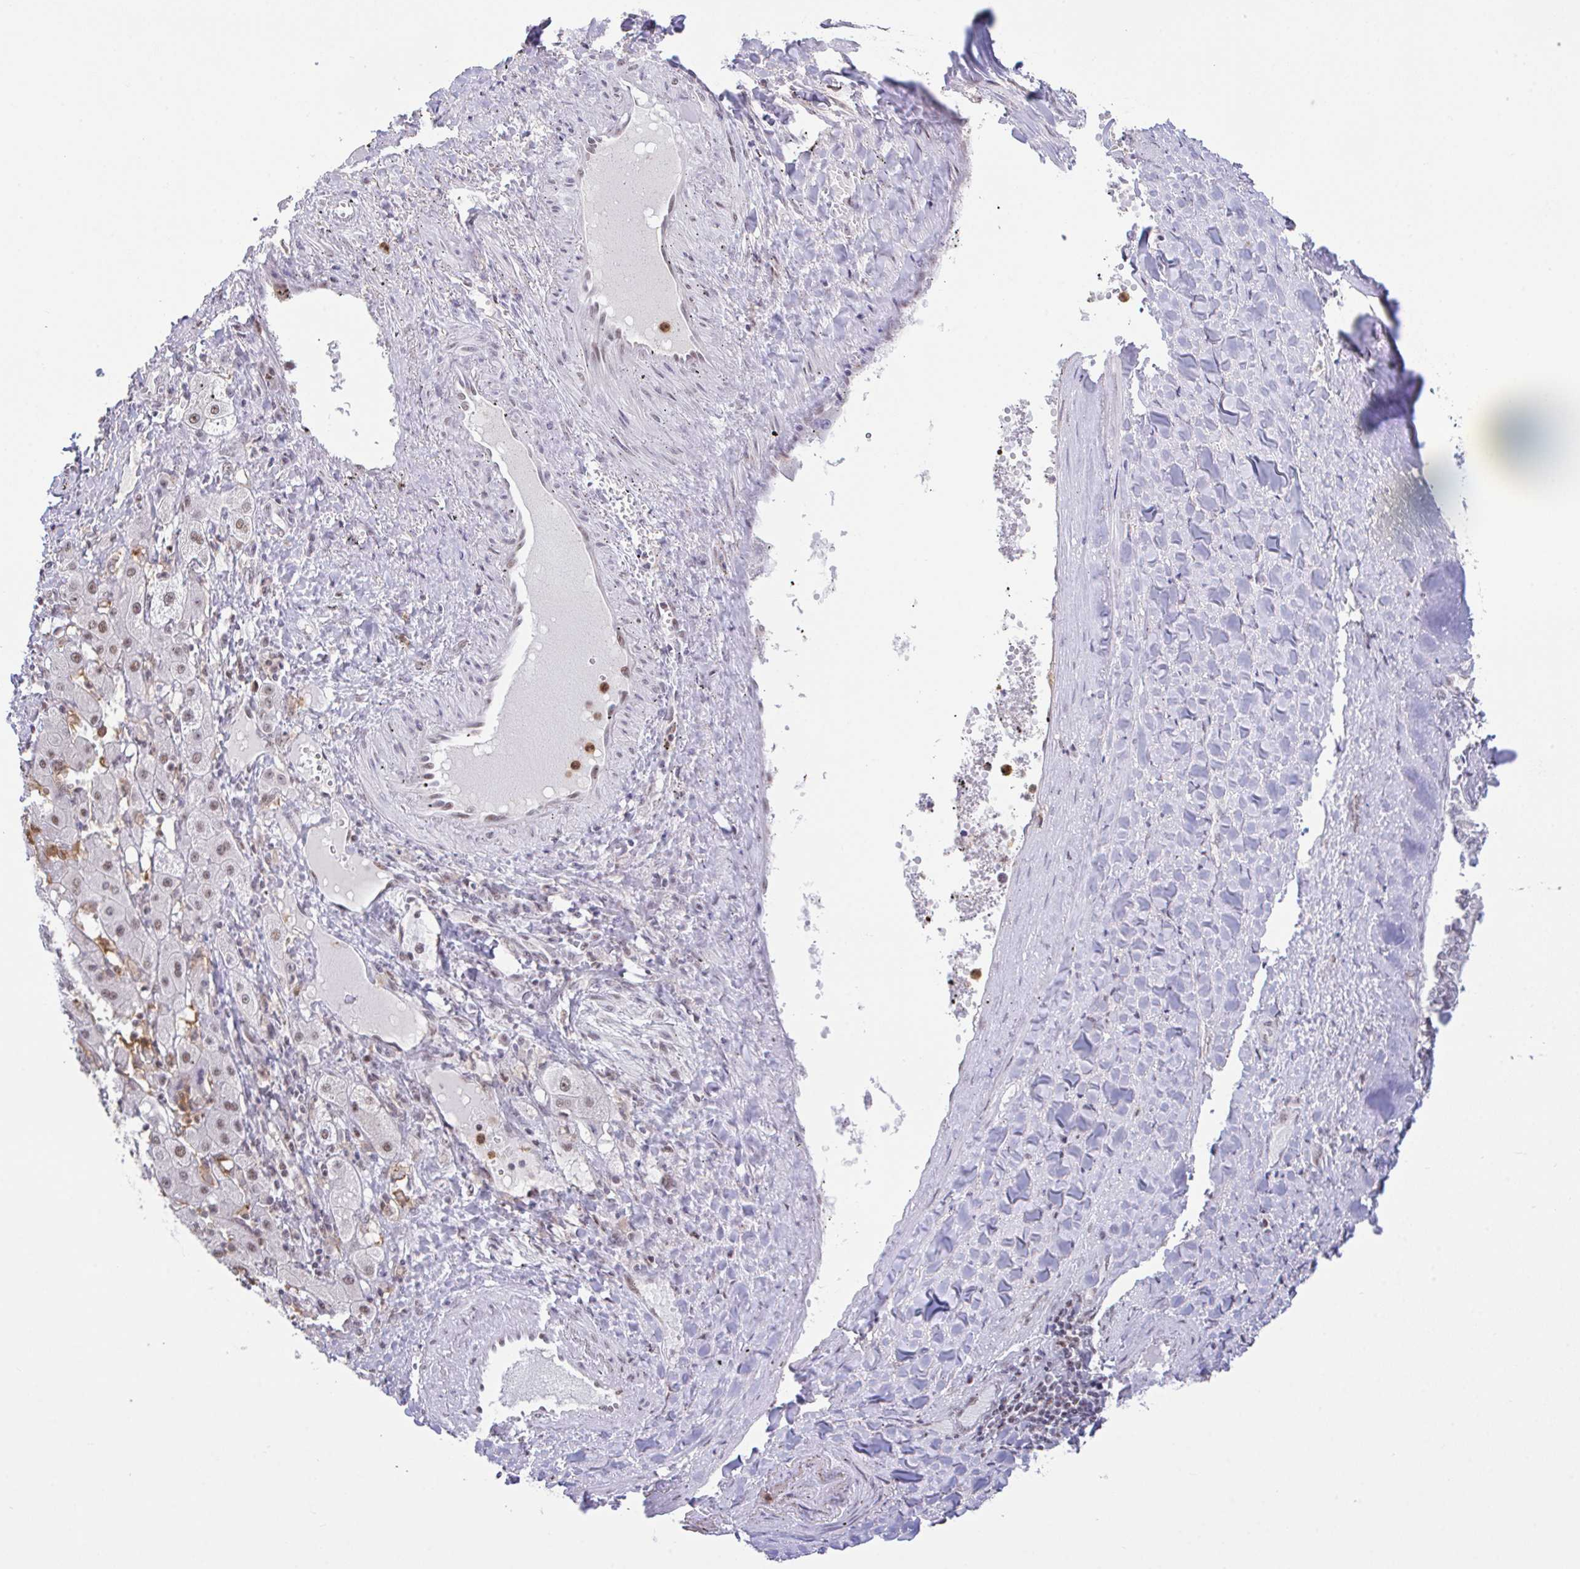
{"staining": {"intensity": "weak", "quantity": ">75%", "location": "nuclear"}, "tissue": "liver cancer", "cell_type": "Tumor cells", "image_type": "cancer", "snomed": [{"axis": "morphology", "description": "Carcinoma, Hepatocellular, NOS"}, {"axis": "topography", "description": "Liver"}], "caption": "This is a micrograph of immunohistochemistry staining of hepatocellular carcinoma (liver), which shows weak staining in the nuclear of tumor cells.", "gene": "OR6K3", "patient": {"sex": "male", "age": 72}}